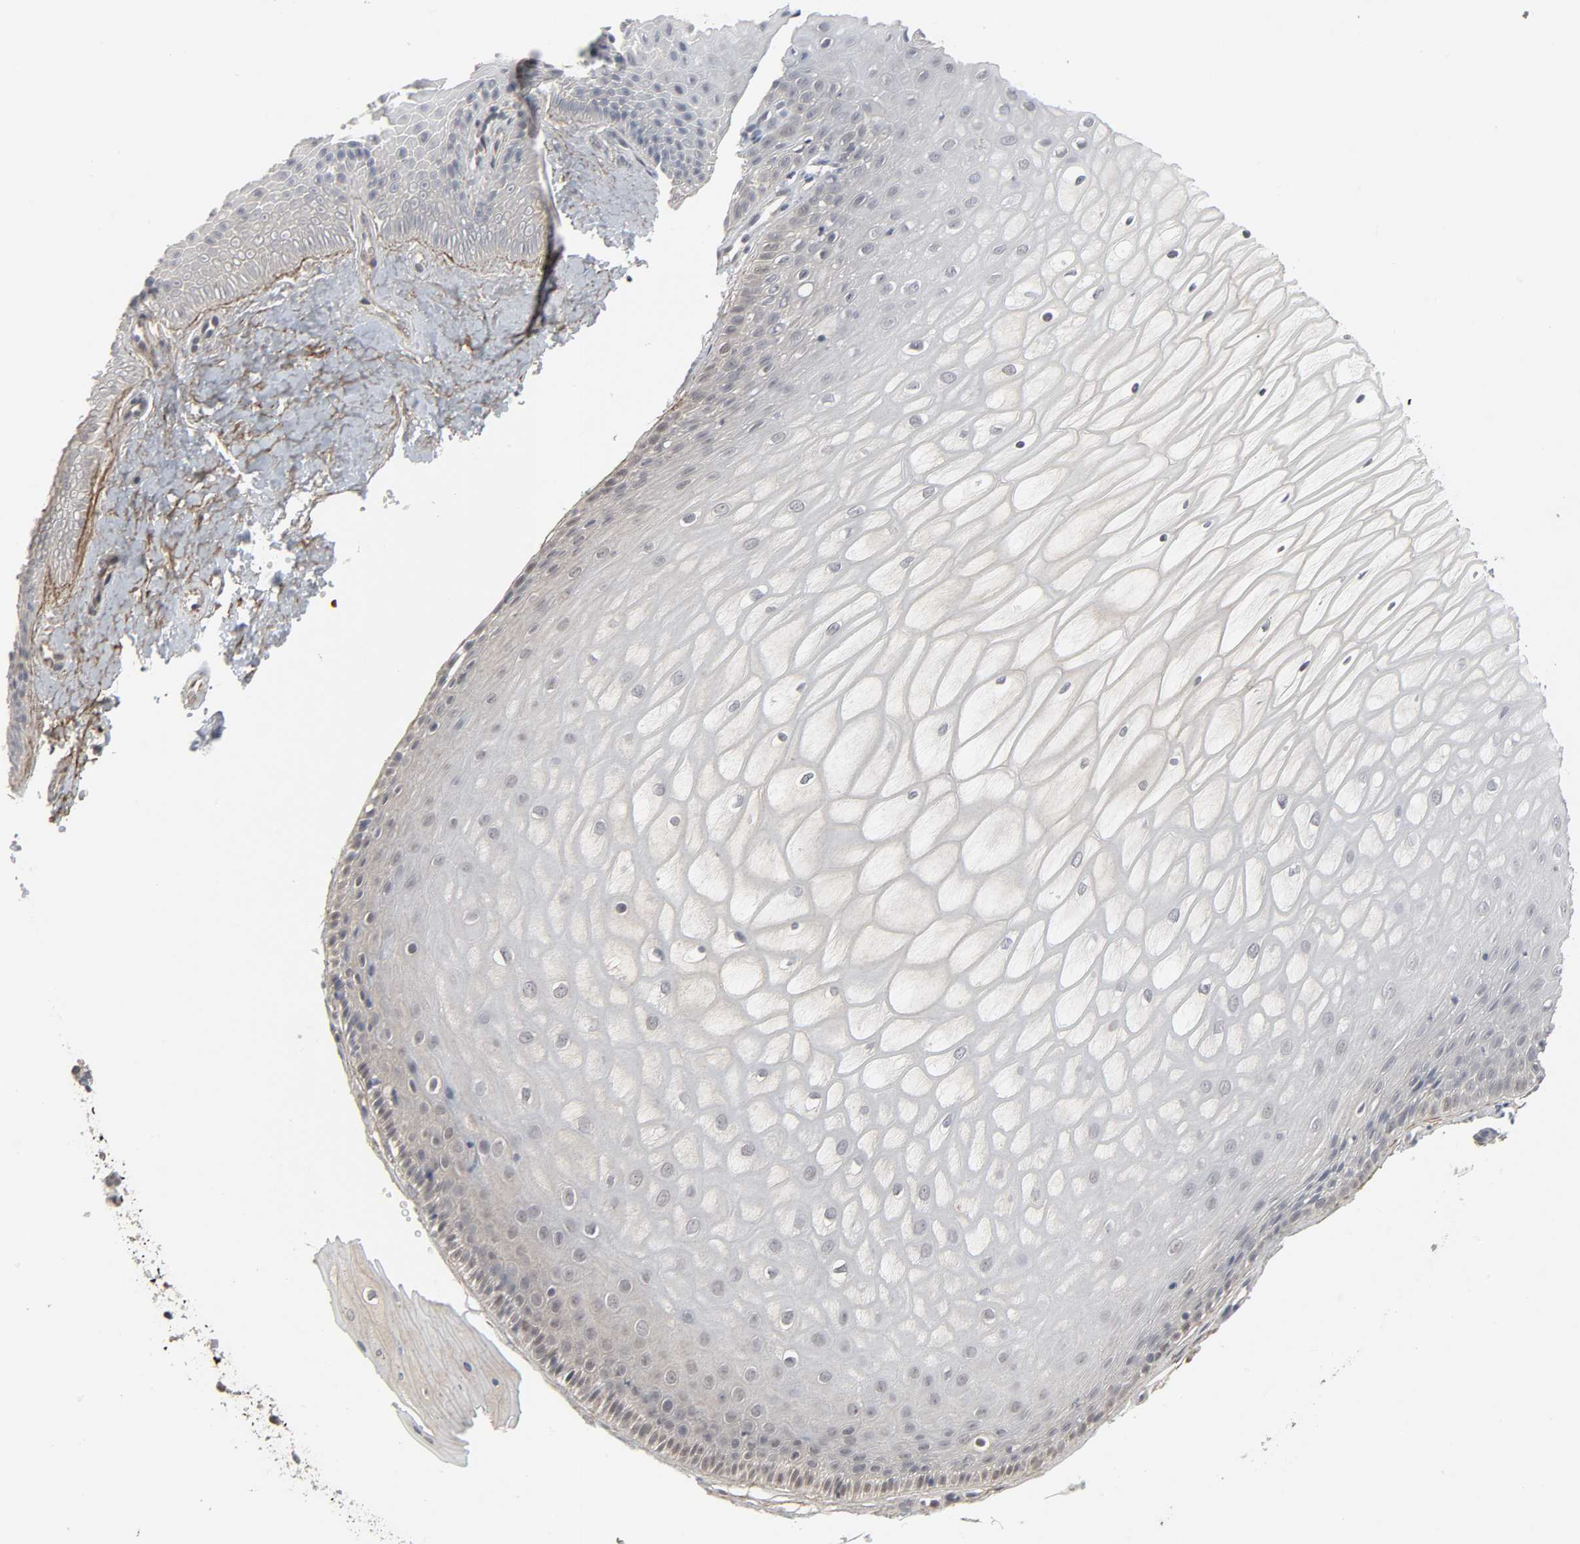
{"staining": {"intensity": "negative", "quantity": "none", "location": "none"}, "tissue": "cervix", "cell_type": "Glandular cells", "image_type": "normal", "snomed": [{"axis": "morphology", "description": "Normal tissue, NOS"}, {"axis": "topography", "description": "Cervix"}], "caption": "Immunohistochemistry (IHC) micrograph of benign cervix: human cervix stained with DAB displays no significant protein positivity in glandular cells. (Stains: DAB immunohistochemistry (IHC) with hematoxylin counter stain, Microscopy: brightfield microscopy at high magnification).", "gene": "ZNF222", "patient": {"sex": "female", "age": 55}}